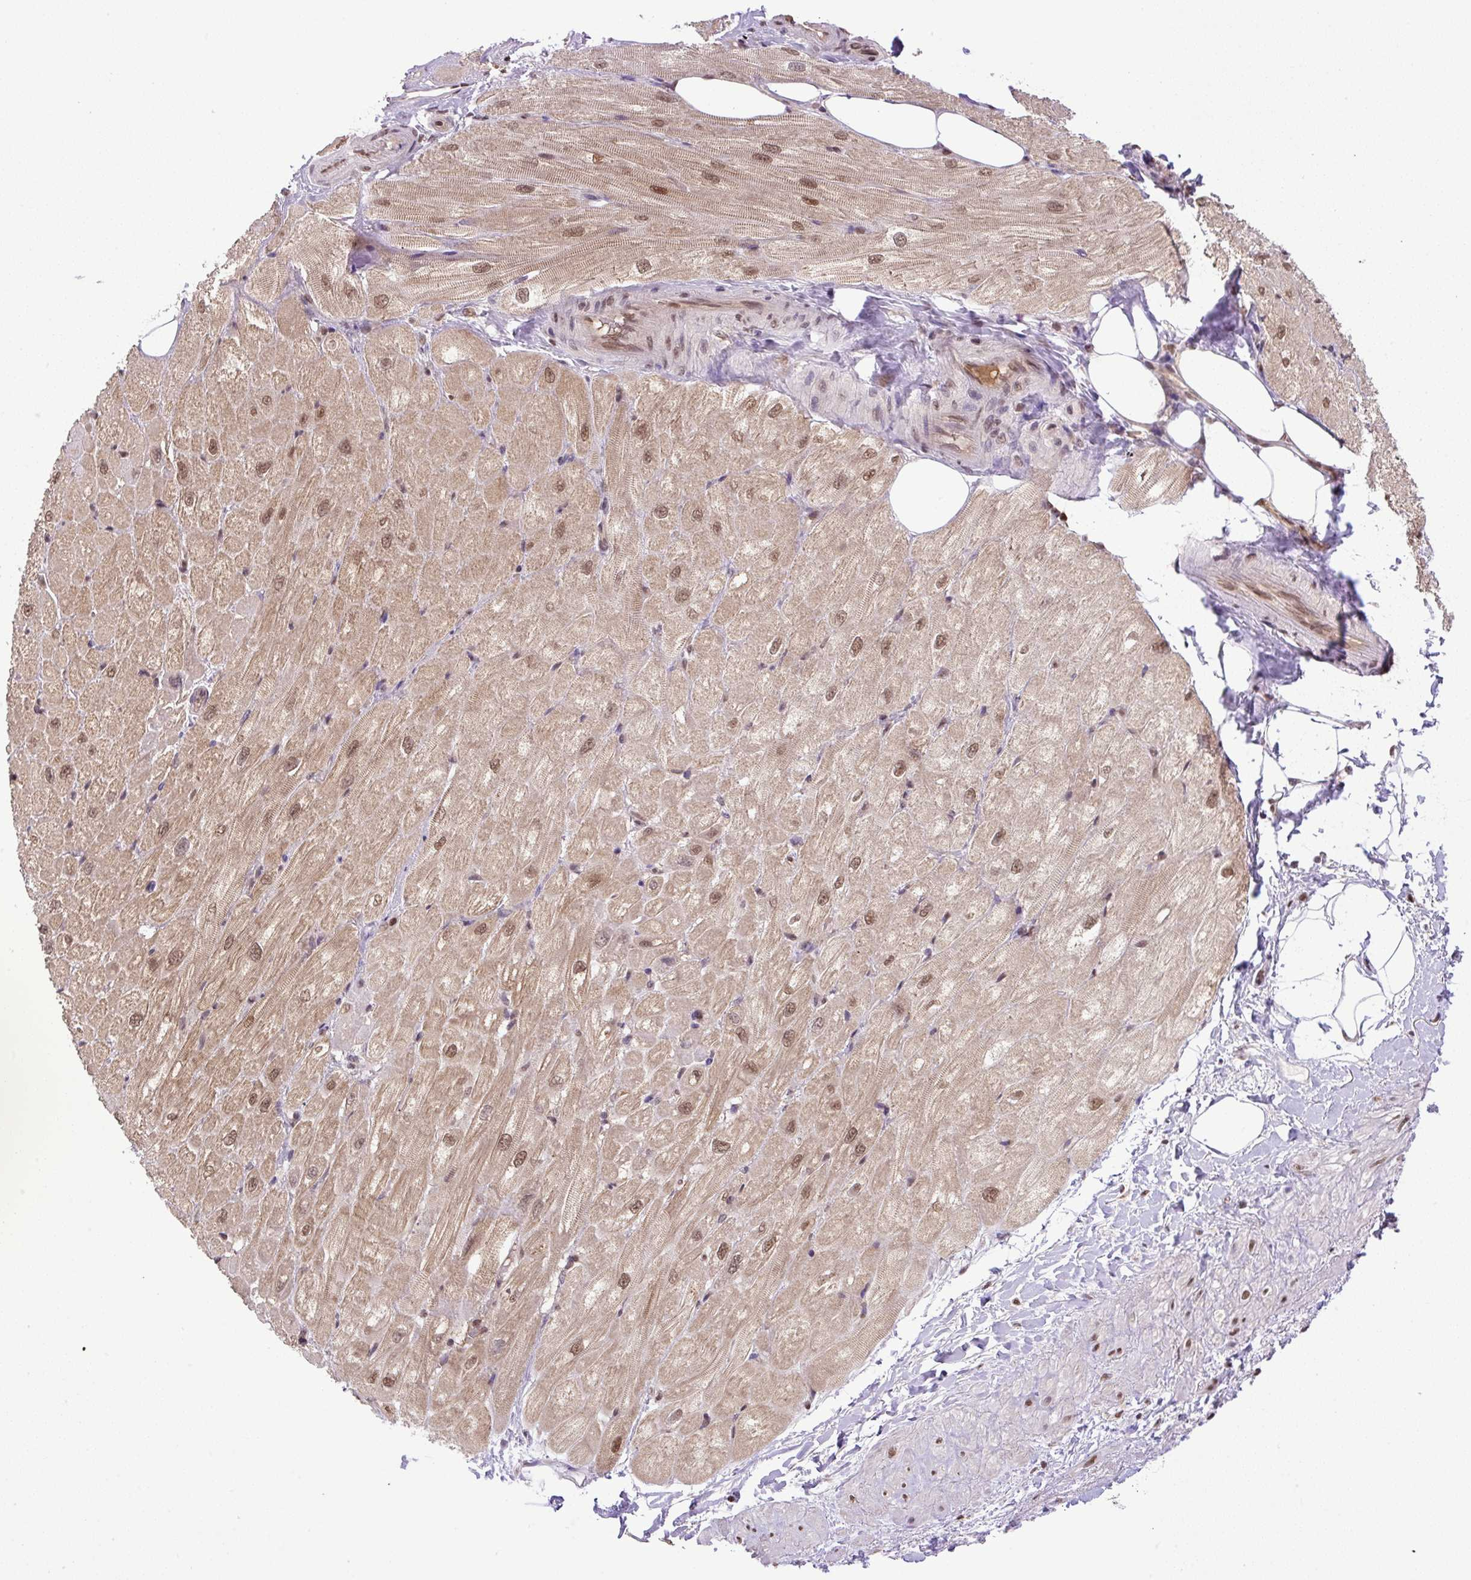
{"staining": {"intensity": "moderate", "quantity": ">75%", "location": "cytoplasmic/membranous,nuclear"}, "tissue": "heart muscle", "cell_type": "Cardiomyocytes", "image_type": "normal", "snomed": [{"axis": "morphology", "description": "Normal tissue, NOS"}, {"axis": "topography", "description": "Heart"}], "caption": "A micrograph showing moderate cytoplasmic/membranous,nuclear staining in approximately >75% of cardiomyocytes in normal heart muscle, as visualized by brown immunohistochemical staining.", "gene": "SGTA", "patient": {"sex": "male", "age": 62}}